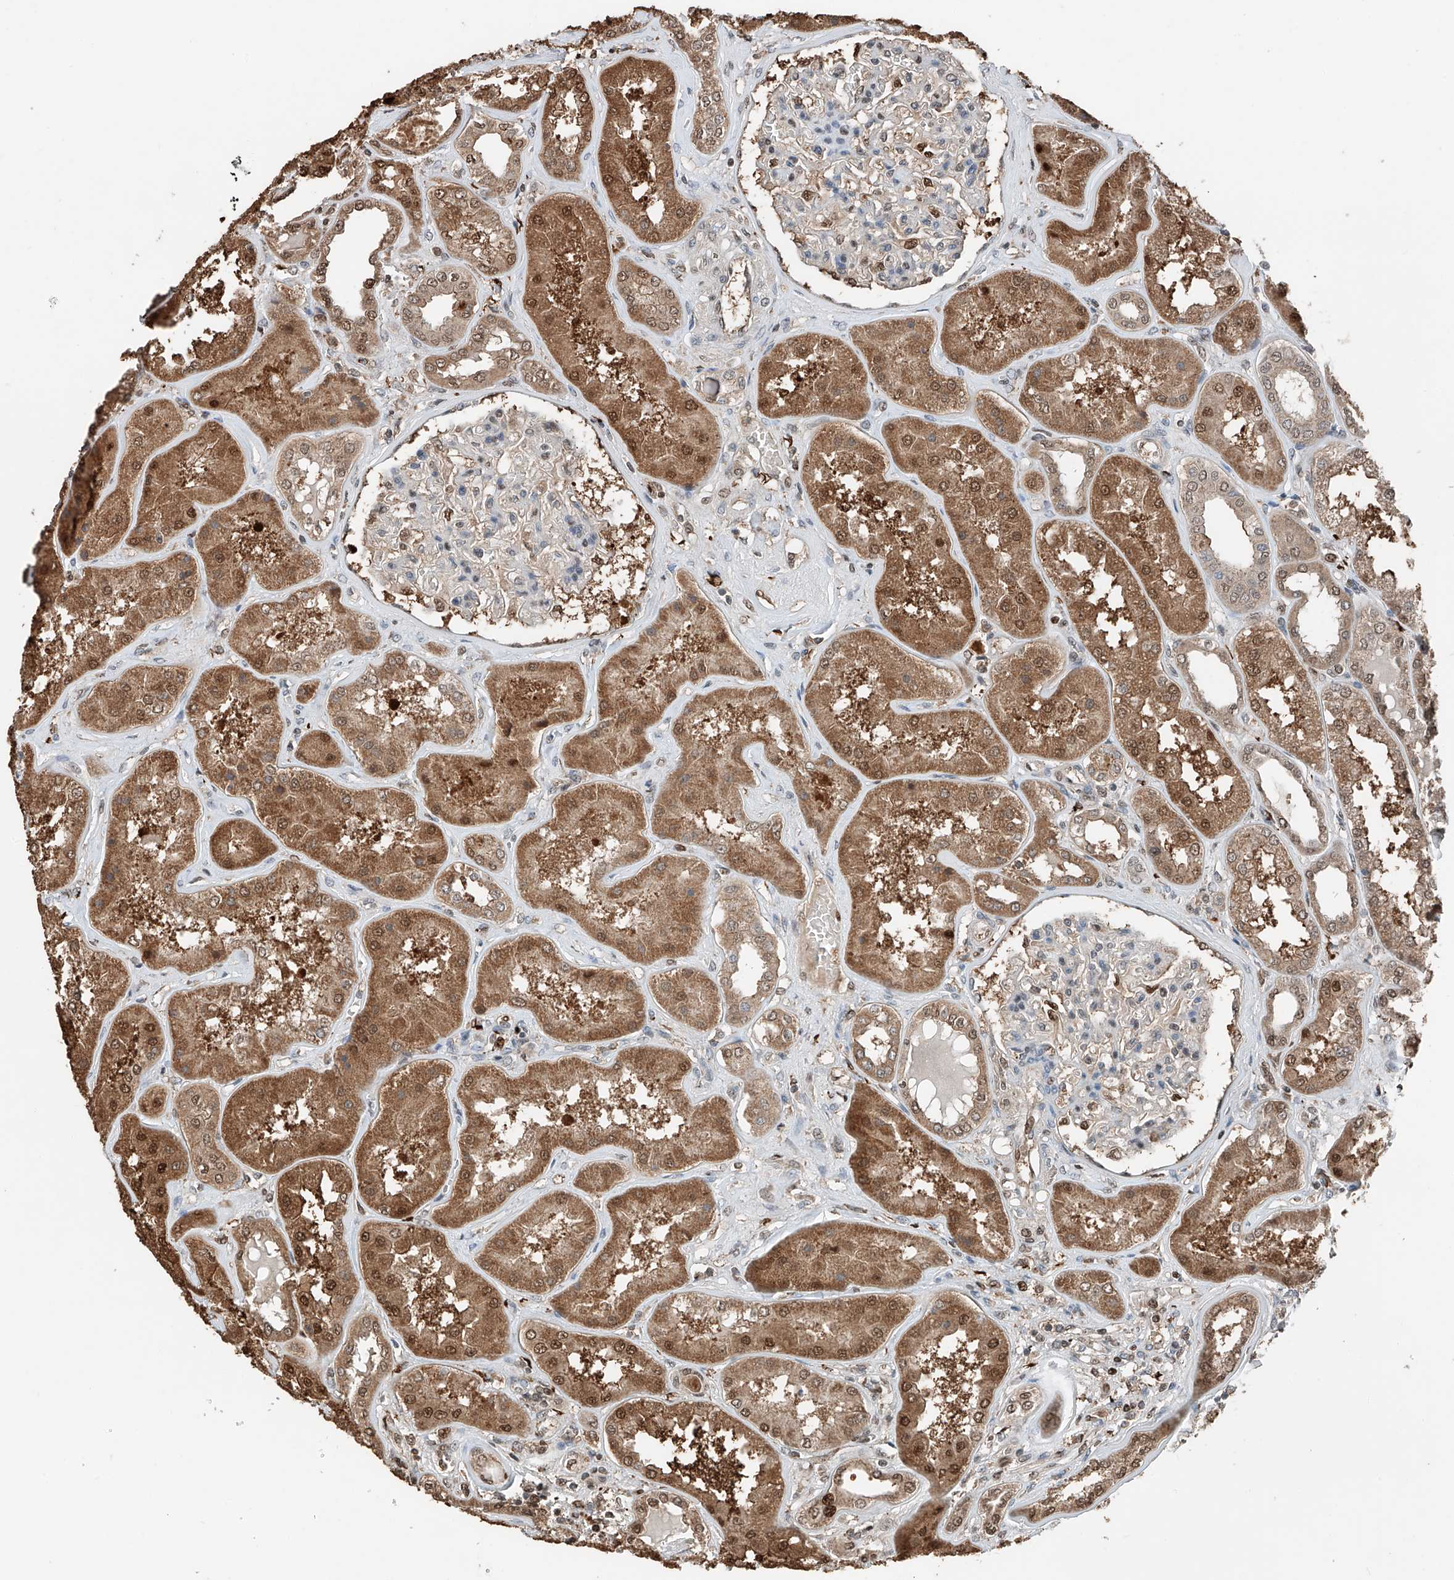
{"staining": {"intensity": "strong", "quantity": "25%-75%", "location": "nuclear"}, "tissue": "kidney", "cell_type": "Cells in glomeruli", "image_type": "normal", "snomed": [{"axis": "morphology", "description": "Normal tissue, NOS"}, {"axis": "topography", "description": "Kidney"}], "caption": "Immunohistochemistry of benign human kidney demonstrates high levels of strong nuclear expression in approximately 25%-75% of cells in glomeruli. Nuclei are stained in blue.", "gene": "RMND1", "patient": {"sex": "female", "age": 56}}